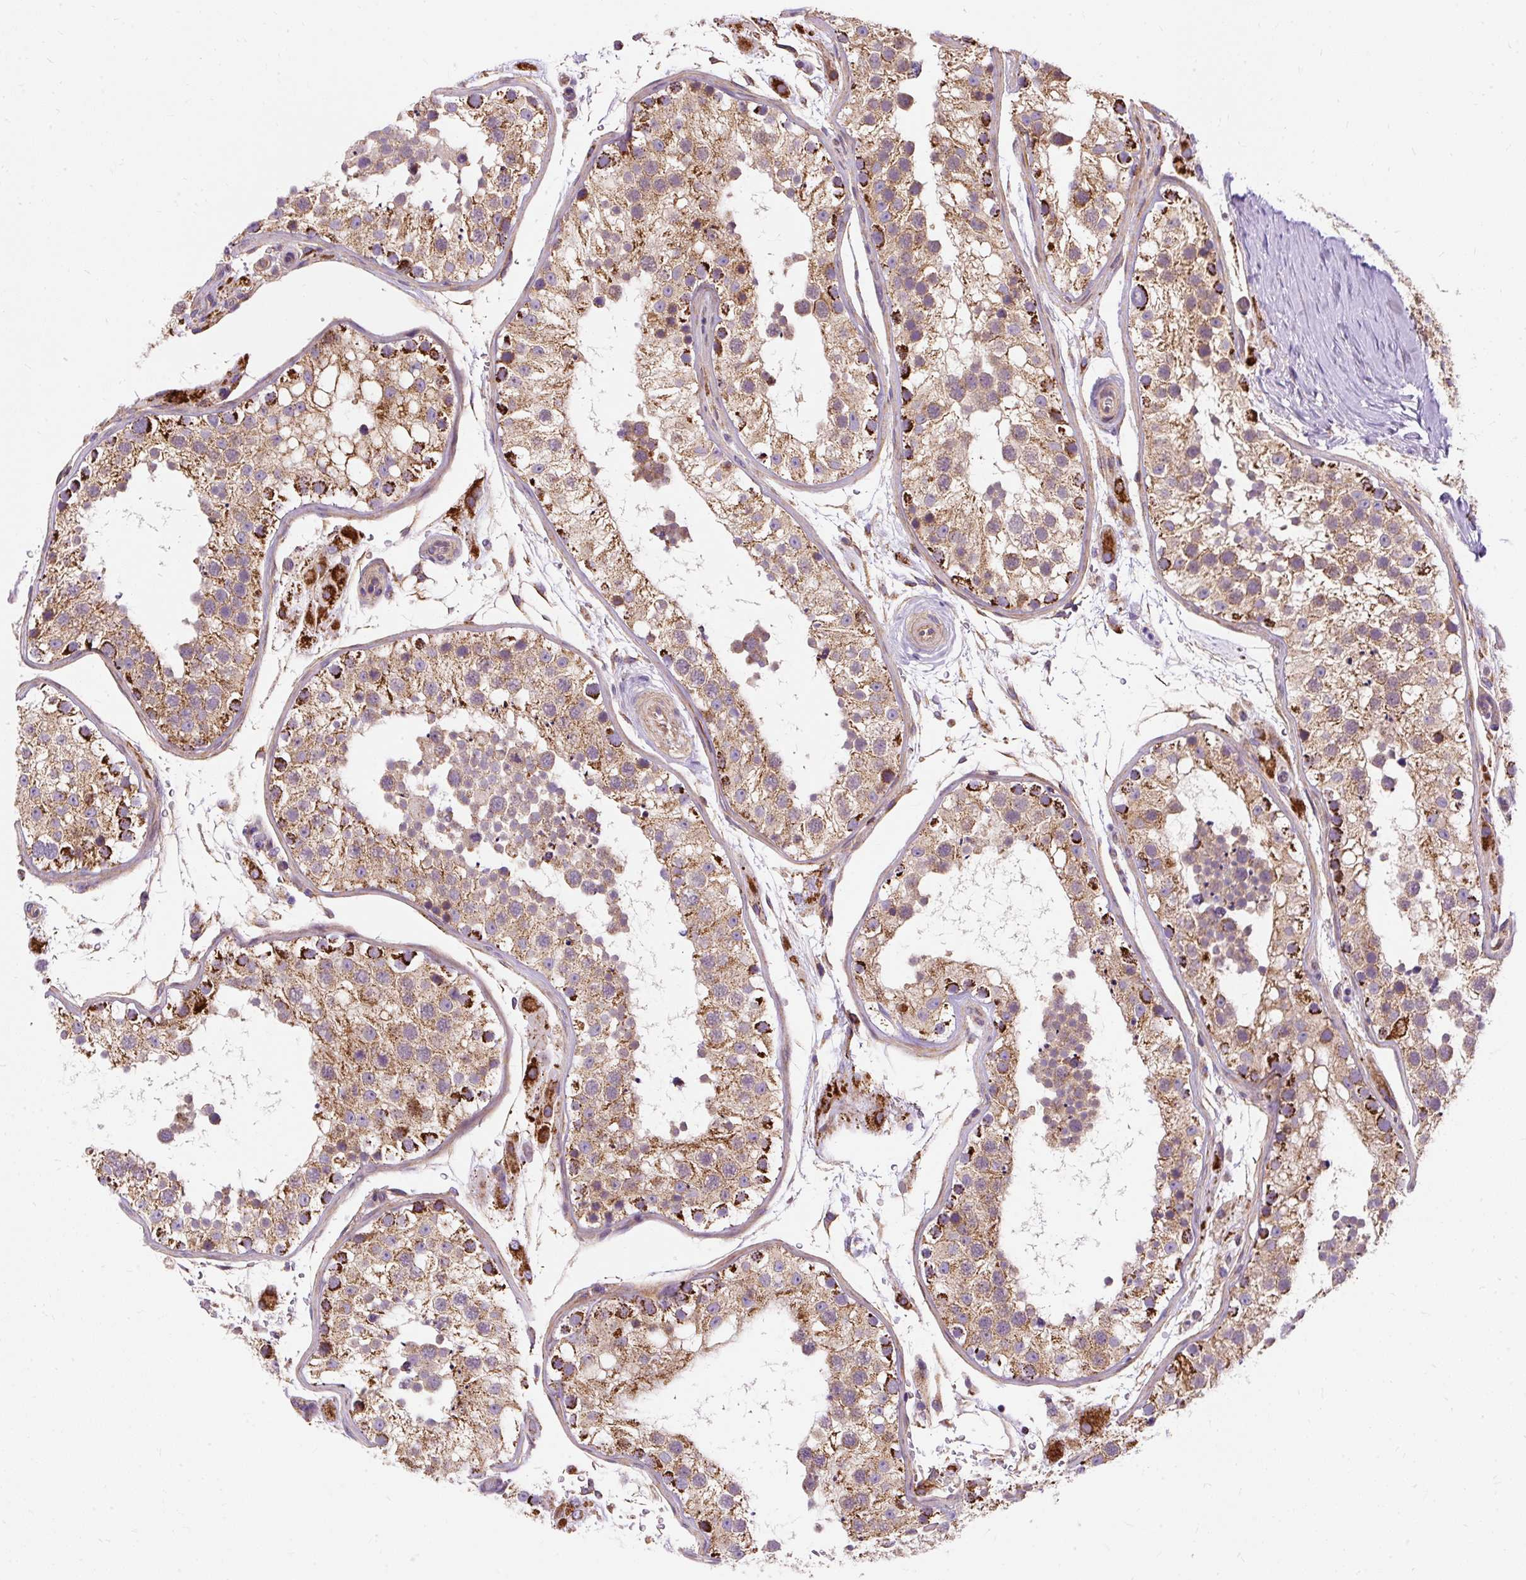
{"staining": {"intensity": "strong", "quantity": "25%-75%", "location": "cytoplasmic/membranous"}, "tissue": "testis", "cell_type": "Cells in seminiferous ducts", "image_type": "normal", "snomed": [{"axis": "morphology", "description": "Normal tissue, NOS"}, {"axis": "topography", "description": "Testis"}], "caption": "Immunohistochemical staining of benign human testis exhibits 25%-75% levels of strong cytoplasmic/membranous protein expression in about 25%-75% of cells in seminiferous ducts.", "gene": "CEP290", "patient": {"sex": "male", "age": 26}}